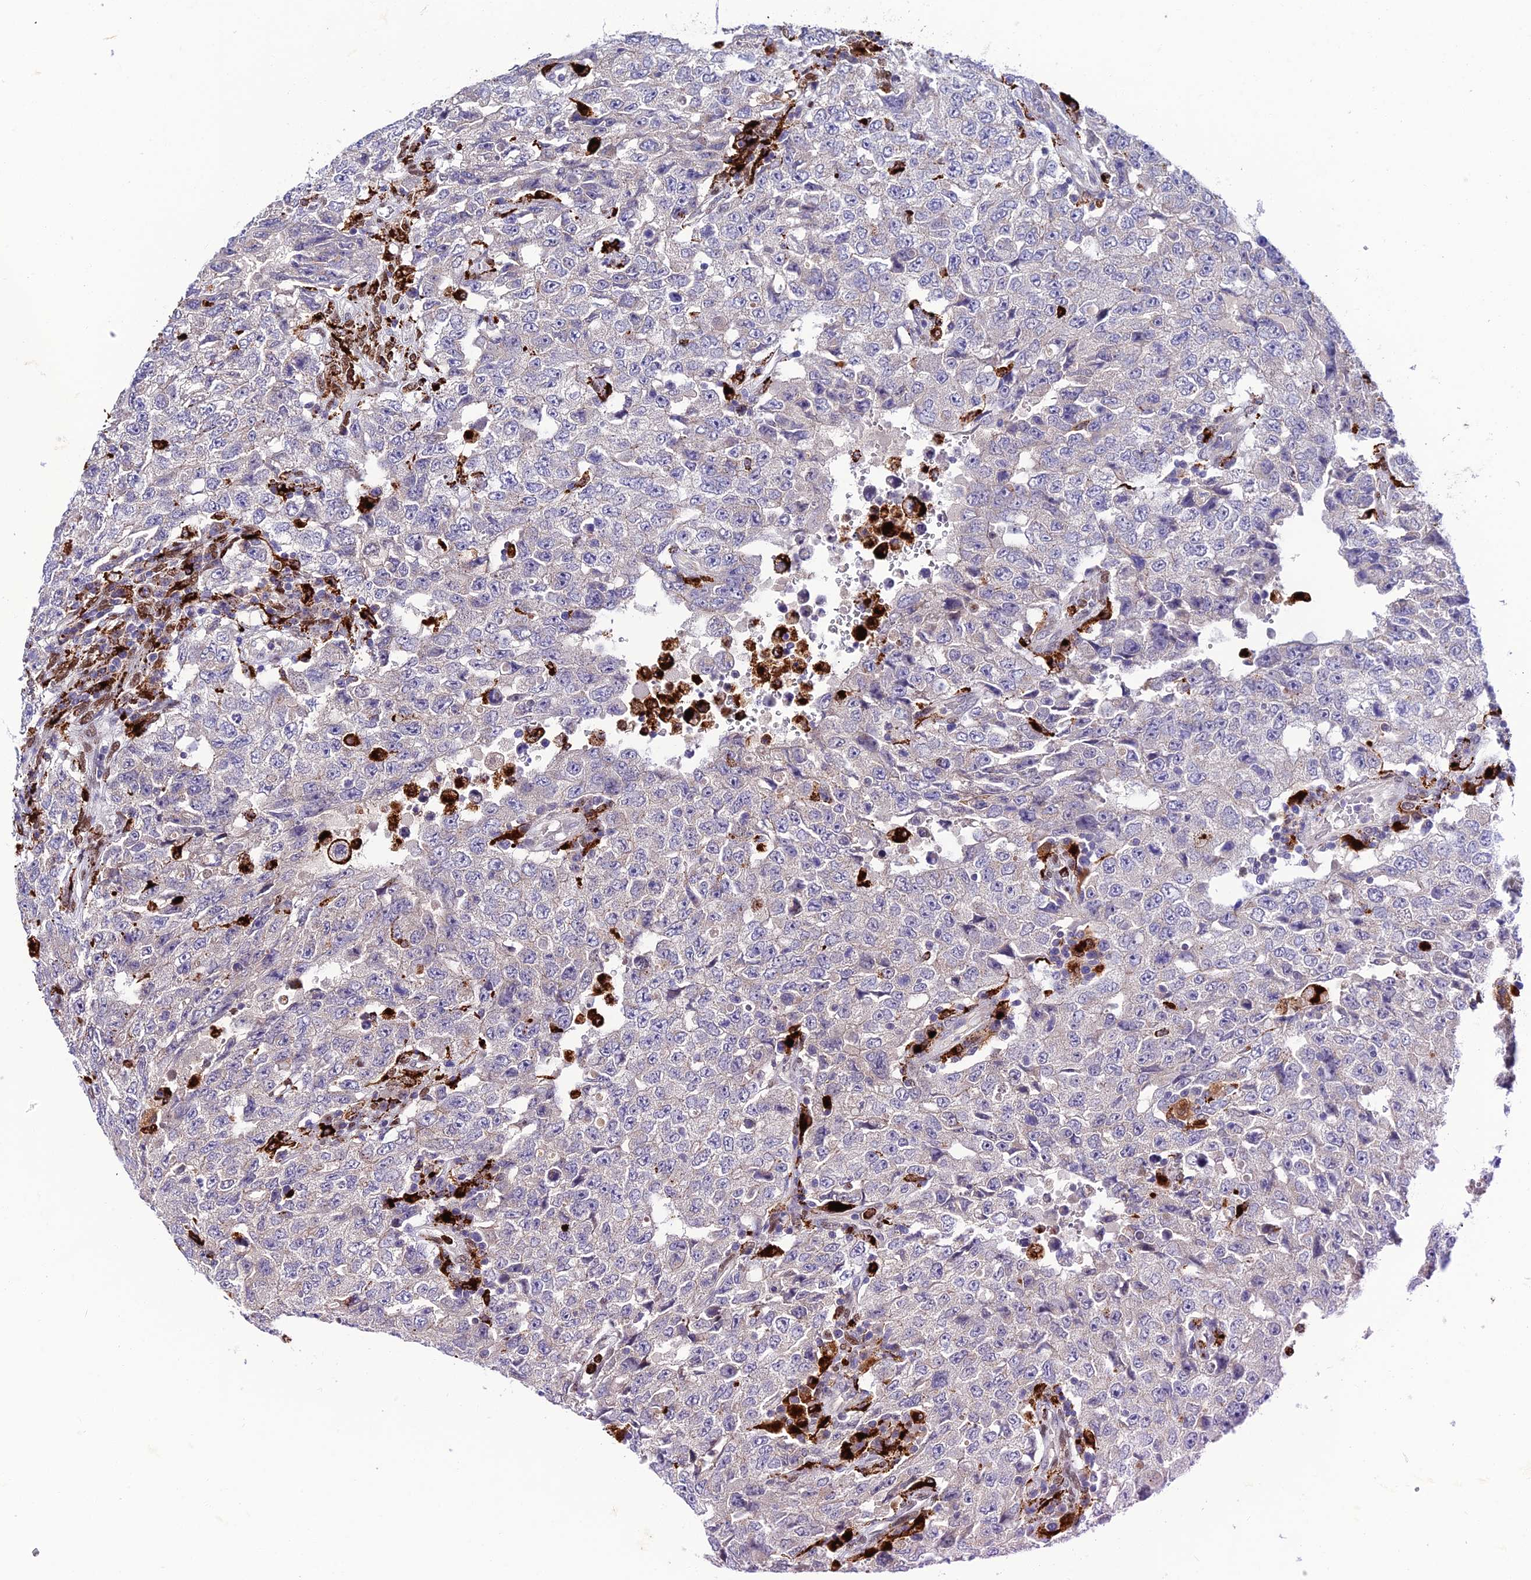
{"staining": {"intensity": "negative", "quantity": "none", "location": "none"}, "tissue": "testis cancer", "cell_type": "Tumor cells", "image_type": "cancer", "snomed": [{"axis": "morphology", "description": "Carcinoma, Embryonal, NOS"}, {"axis": "topography", "description": "Testis"}], "caption": "Immunohistochemistry (IHC) micrograph of neoplastic tissue: human testis cancer stained with DAB exhibits no significant protein positivity in tumor cells. Nuclei are stained in blue.", "gene": "HIC1", "patient": {"sex": "male", "age": 26}}